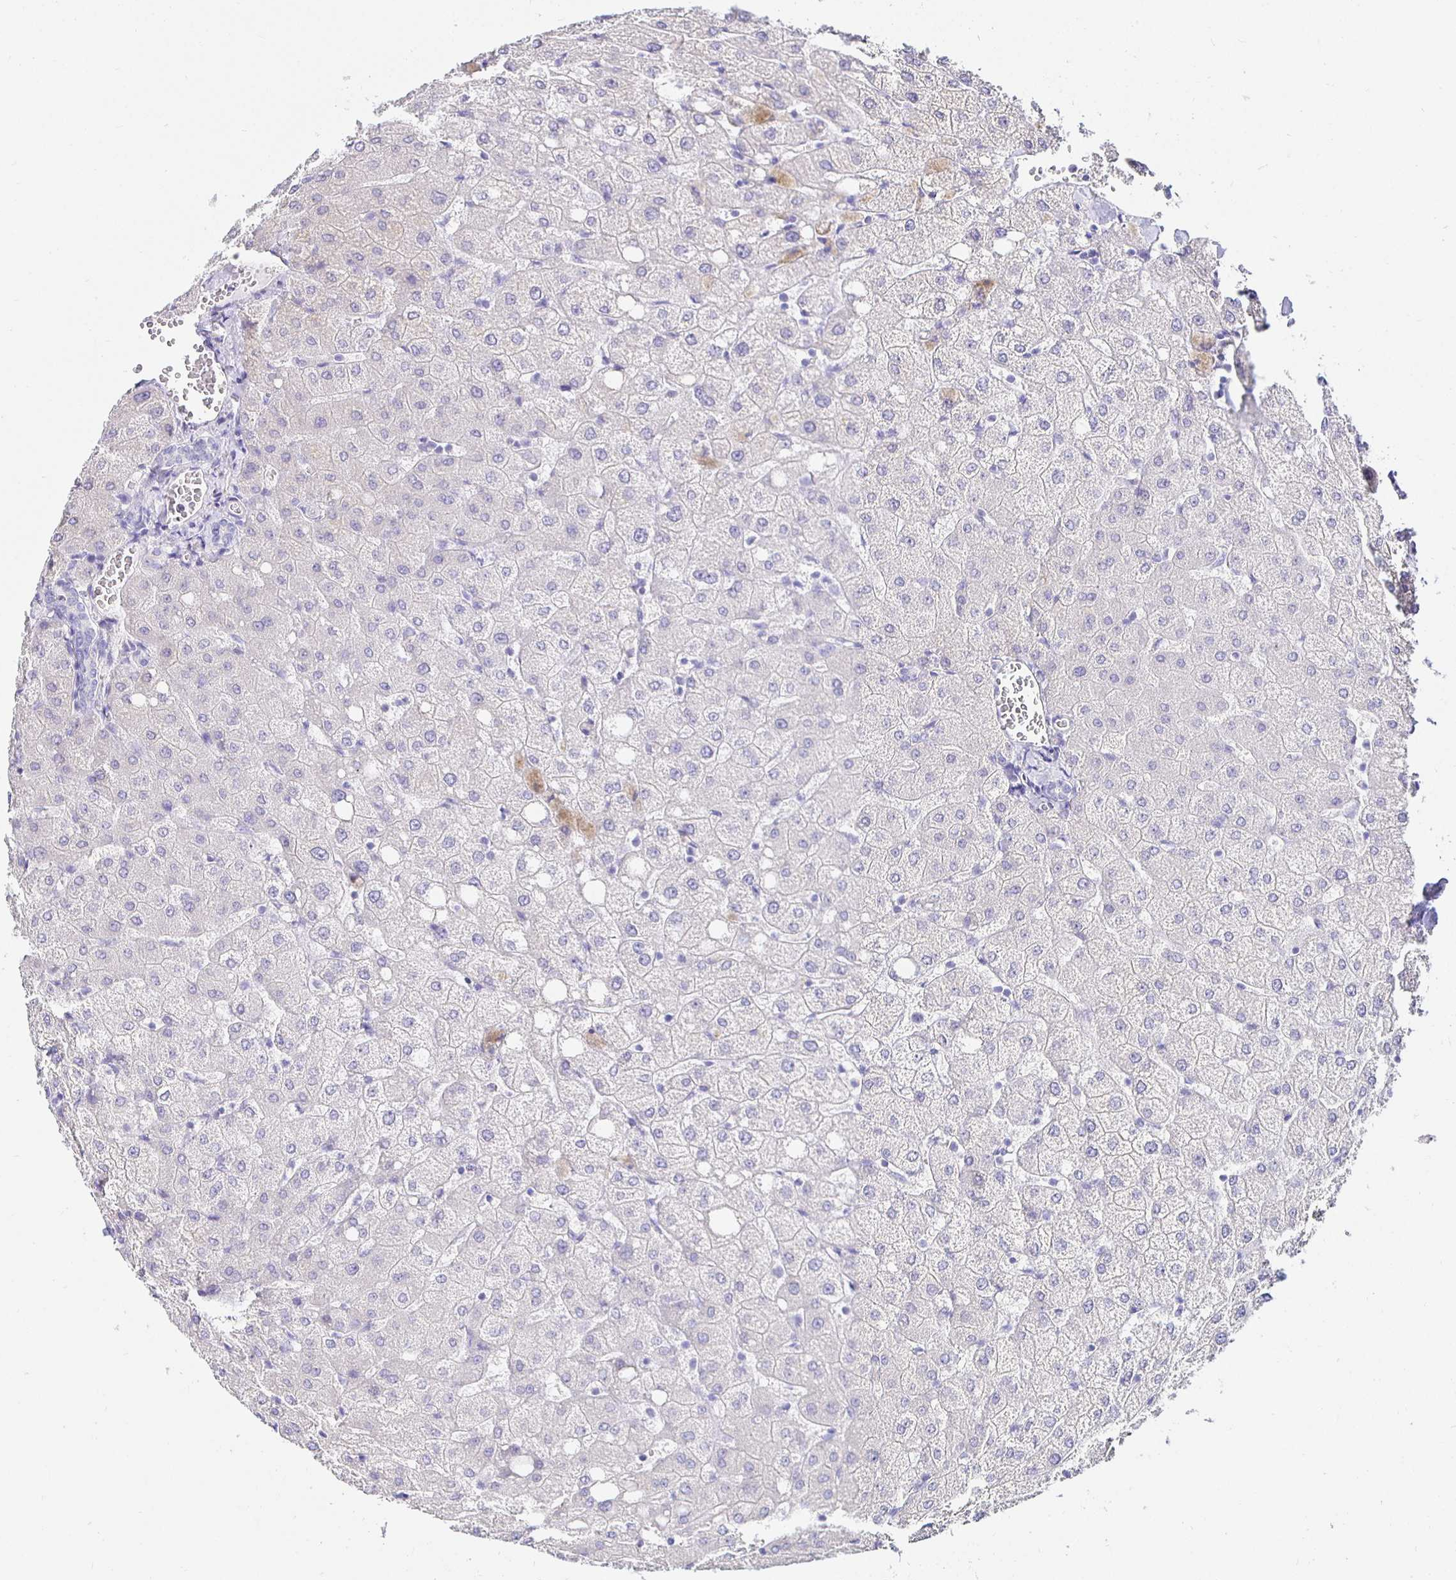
{"staining": {"intensity": "negative", "quantity": "none", "location": "none"}, "tissue": "liver", "cell_type": "Cholangiocytes", "image_type": "normal", "snomed": [{"axis": "morphology", "description": "Normal tissue, NOS"}, {"axis": "topography", "description": "Liver"}], "caption": "DAB (3,3'-diaminobenzidine) immunohistochemical staining of unremarkable liver reveals no significant staining in cholangiocytes.", "gene": "UMOD", "patient": {"sex": "female", "age": 54}}